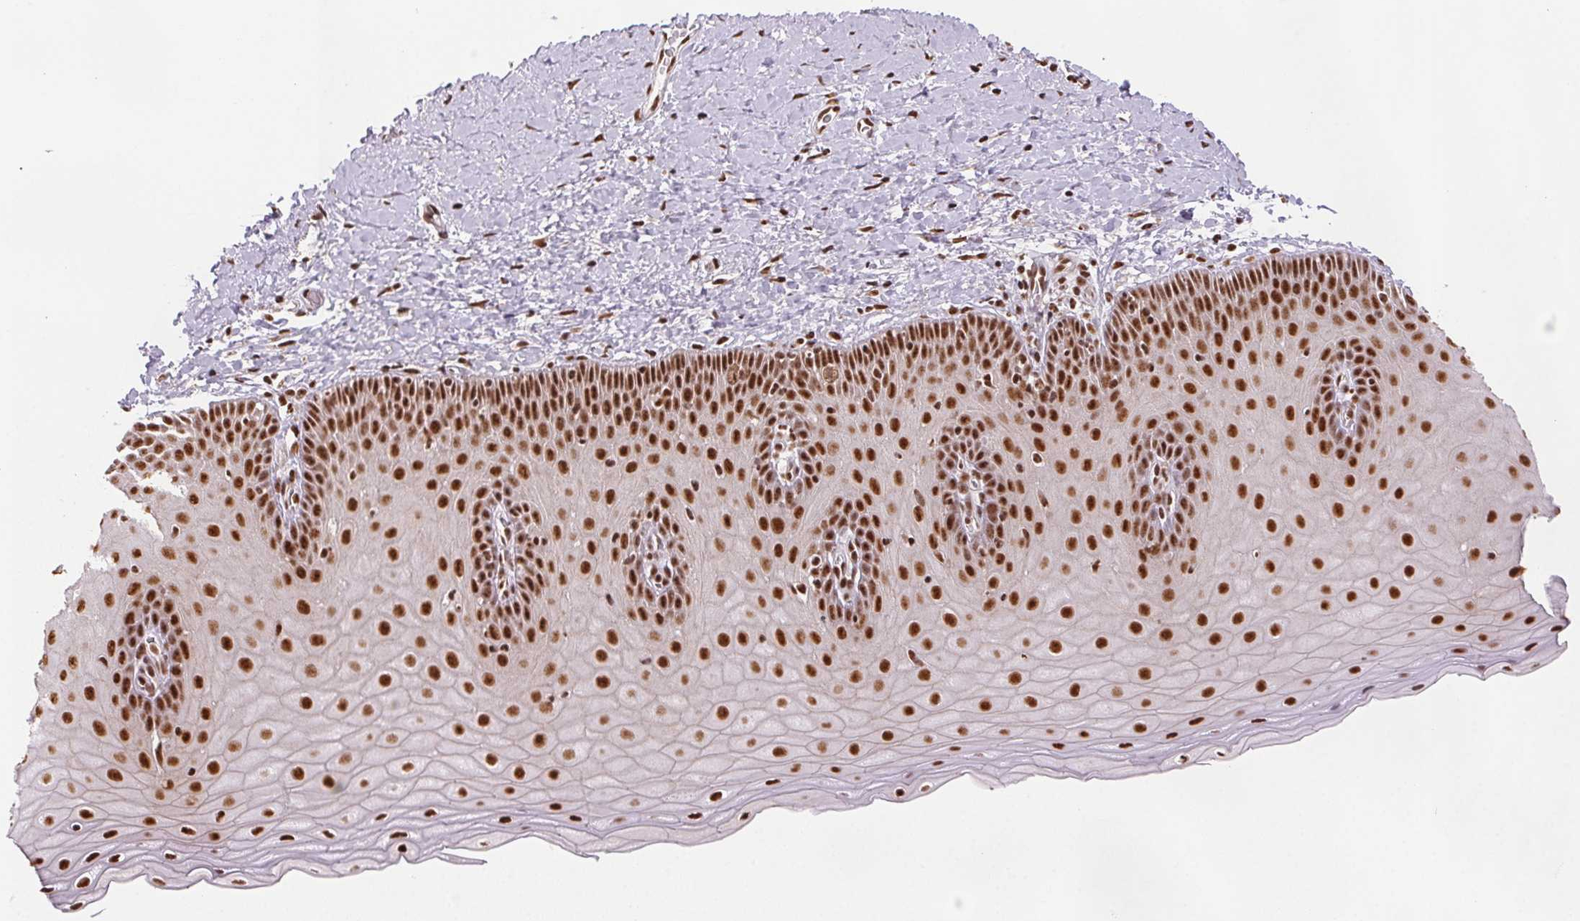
{"staining": {"intensity": "moderate", "quantity": ">75%", "location": "nuclear"}, "tissue": "cervix", "cell_type": "Glandular cells", "image_type": "normal", "snomed": [{"axis": "morphology", "description": "Normal tissue, NOS"}, {"axis": "topography", "description": "Cervix"}], "caption": "Approximately >75% of glandular cells in benign cervix reveal moderate nuclear protein expression as visualized by brown immunohistochemical staining.", "gene": "IK", "patient": {"sex": "female", "age": 37}}